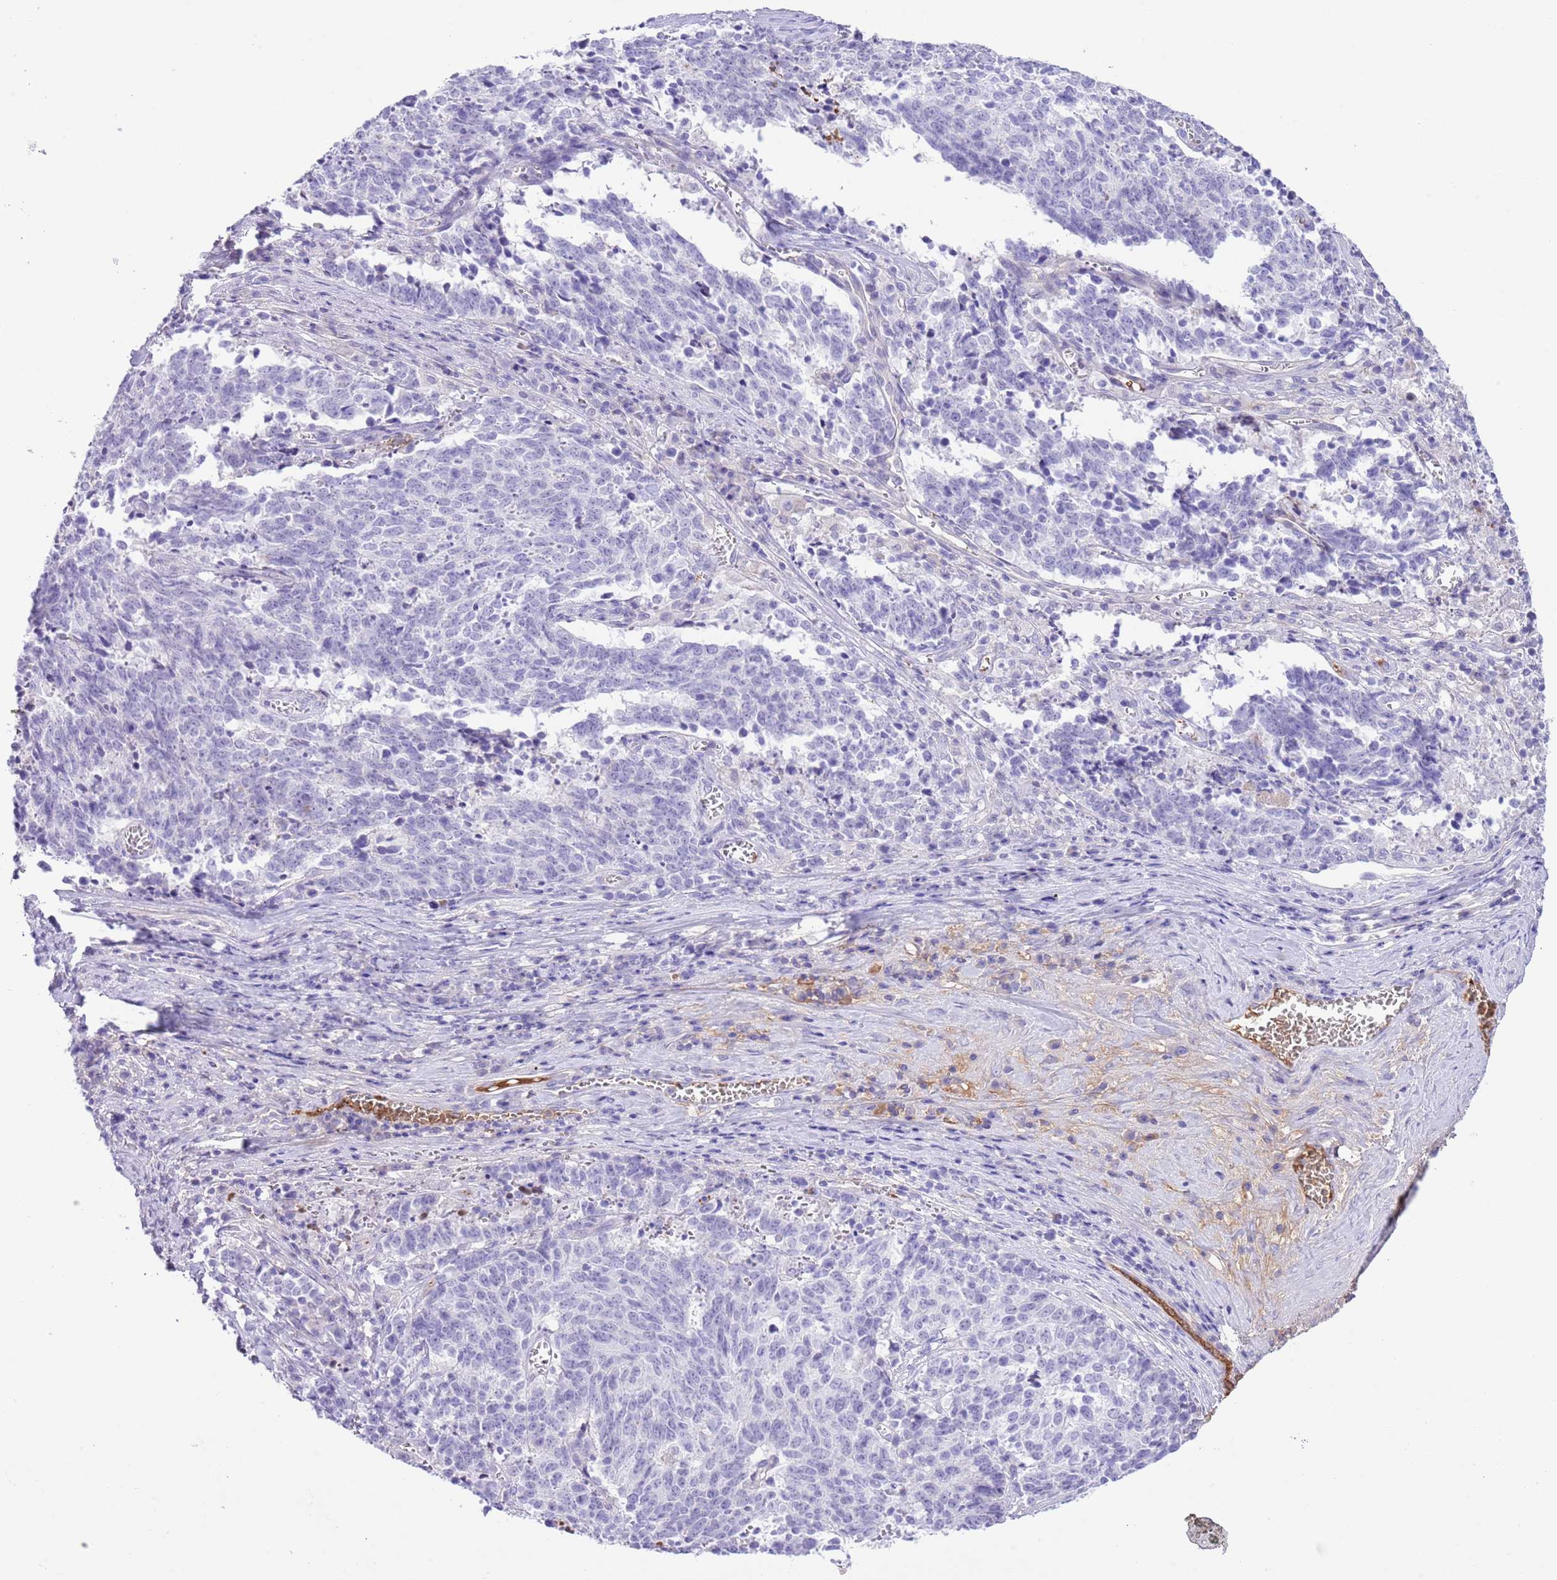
{"staining": {"intensity": "negative", "quantity": "none", "location": "none"}, "tissue": "cervical cancer", "cell_type": "Tumor cells", "image_type": "cancer", "snomed": [{"axis": "morphology", "description": "Squamous cell carcinoma, NOS"}, {"axis": "topography", "description": "Cervix"}], "caption": "This is an IHC histopathology image of human cervical squamous cell carcinoma. There is no expression in tumor cells.", "gene": "IGF1", "patient": {"sex": "female", "age": 29}}